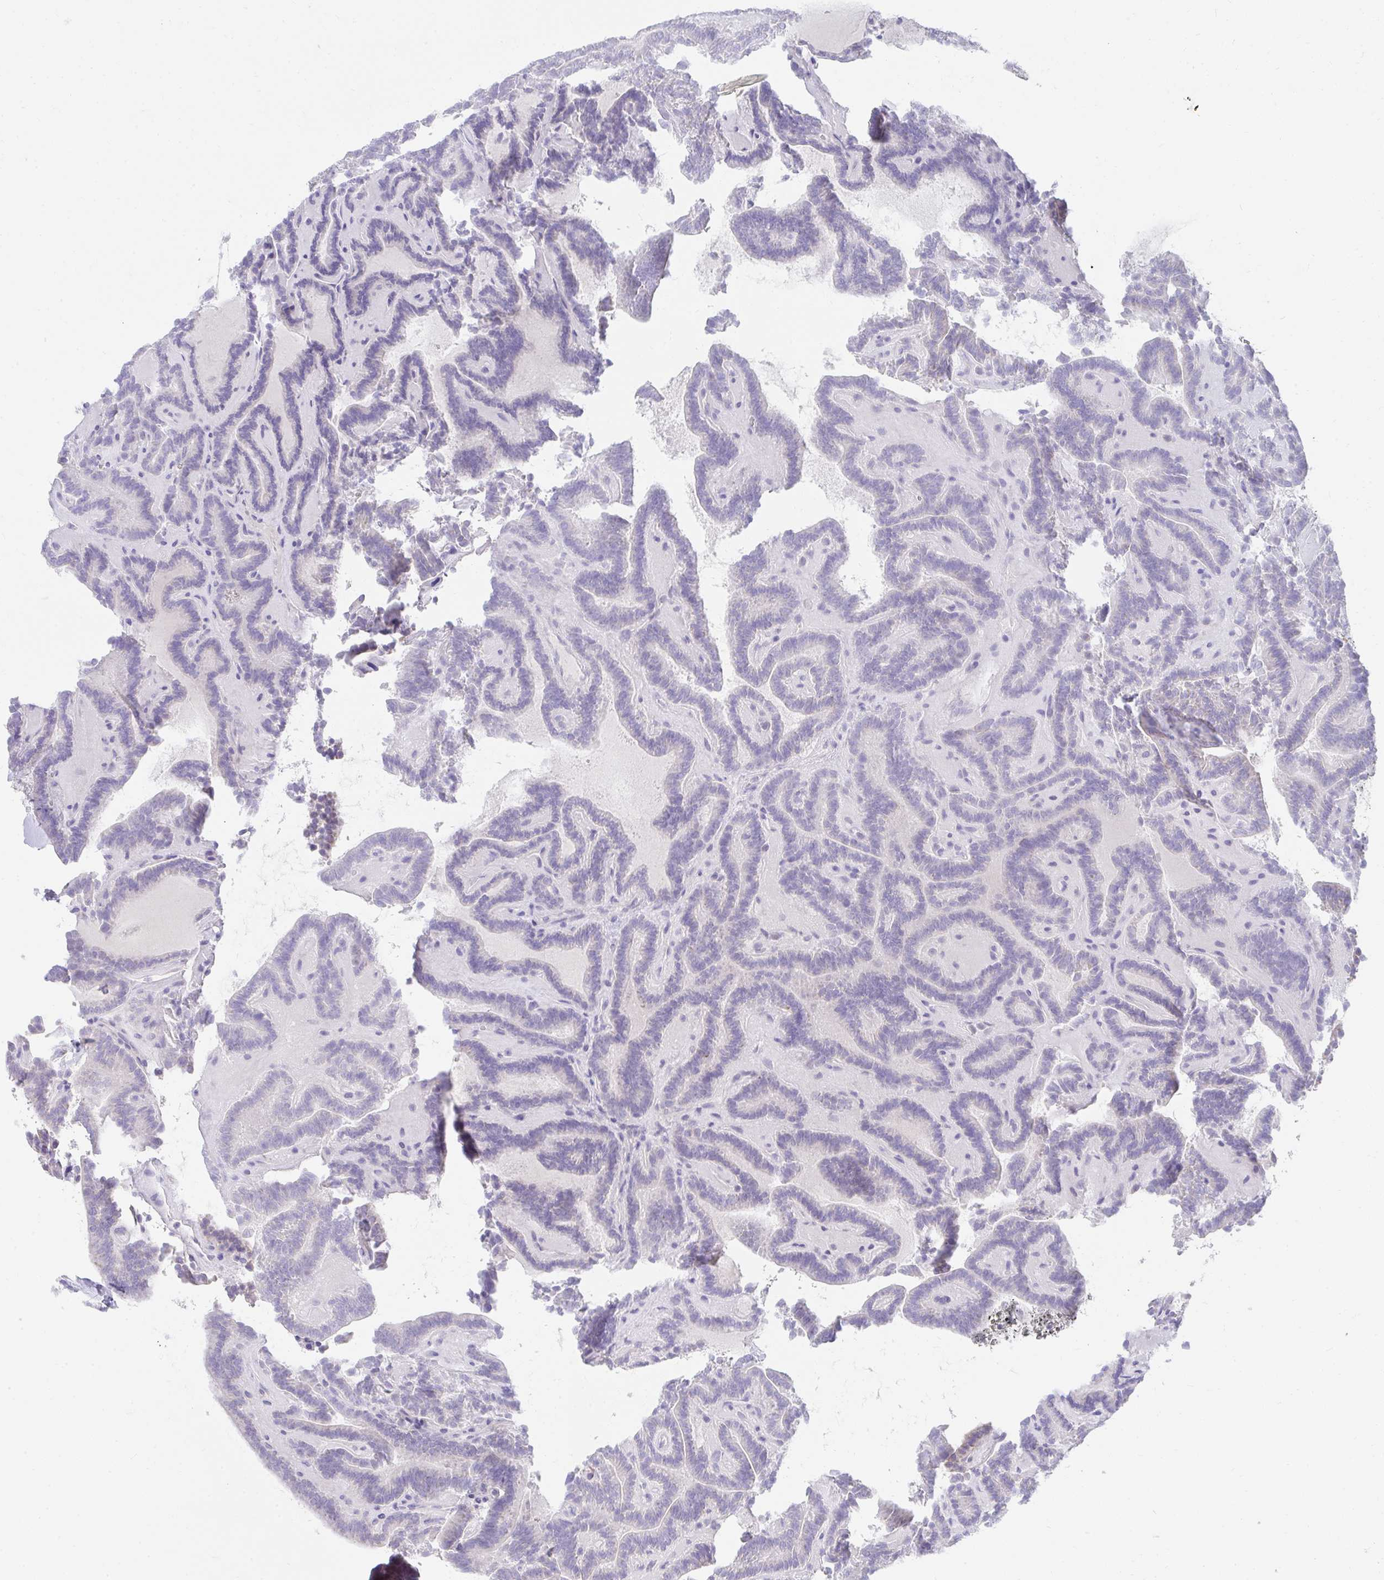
{"staining": {"intensity": "moderate", "quantity": "<25%", "location": "cytoplasmic/membranous"}, "tissue": "thyroid cancer", "cell_type": "Tumor cells", "image_type": "cancer", "snomed": [{"axis": "morphology", "description": "Papillary adenocarcinoma, NOS"}, {"axis": "topography", "description": "Thyroid gland"}], "caption": "Immunohistochemistry photomicrograph of papillary adenocarcinoma (thyroid) stained for a protein (brown), which shows low levels of moderate cytoplasmic/membranous expression in approximately <25% of tumor cells.", "gene": "PRRG3", "patient": {"sex": "female", "age": 21}}